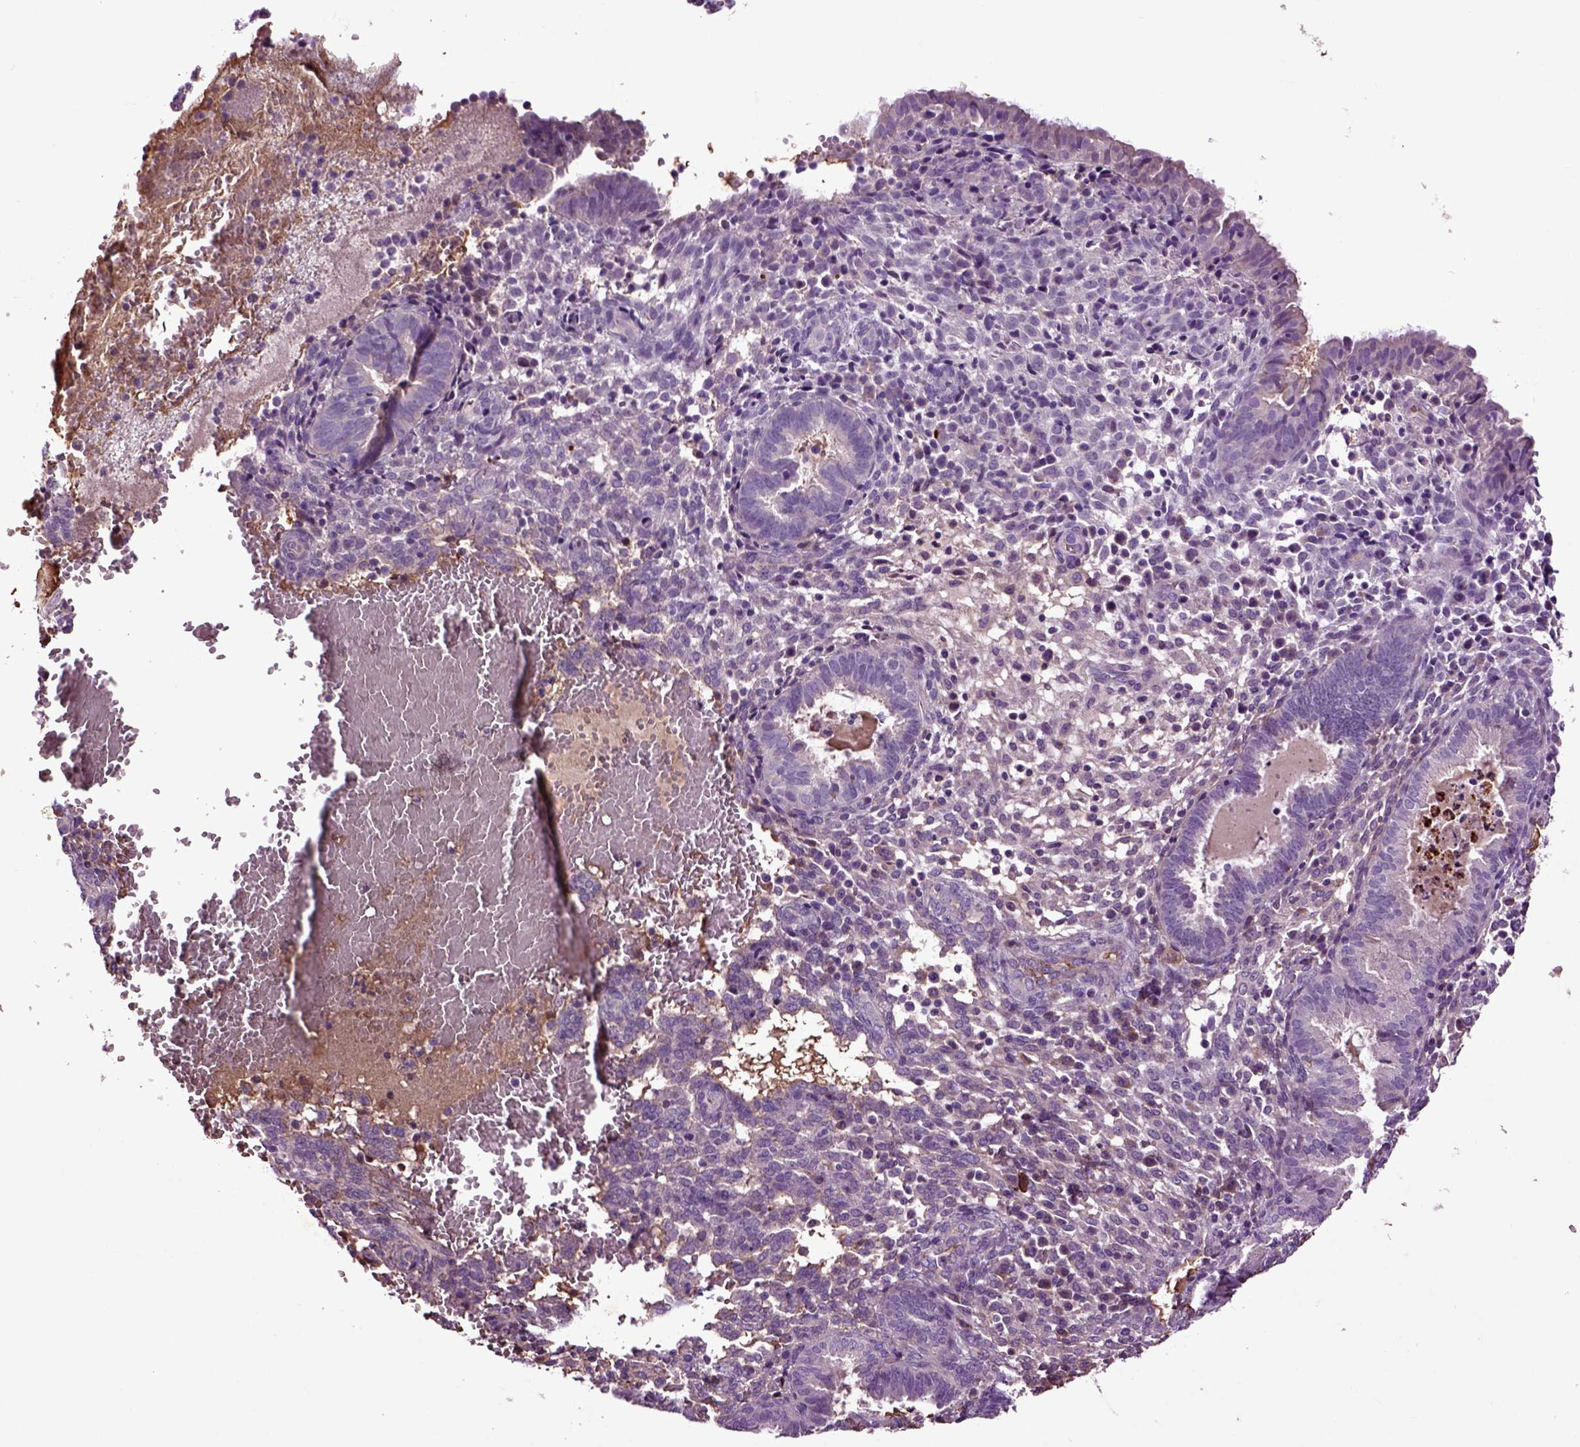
{"staining": {"intensity": "negative", "quantity": "none", "location": "none"}, "tissue": "endometrium", "cell_type": "Cells in endometrial stroma", "image_type": "normal", "snomed": [{"axis": "morphology", "description": "Normal tissue, NOS"}, {"axis": "topography", "description": "Endometrium"}], "caption": "Protein analysis of benign endometrium exhibits no significant expression in cells in endometrial stroma.", "gene": "SPON1", "patient": {"sex": "female", "age": 42}}